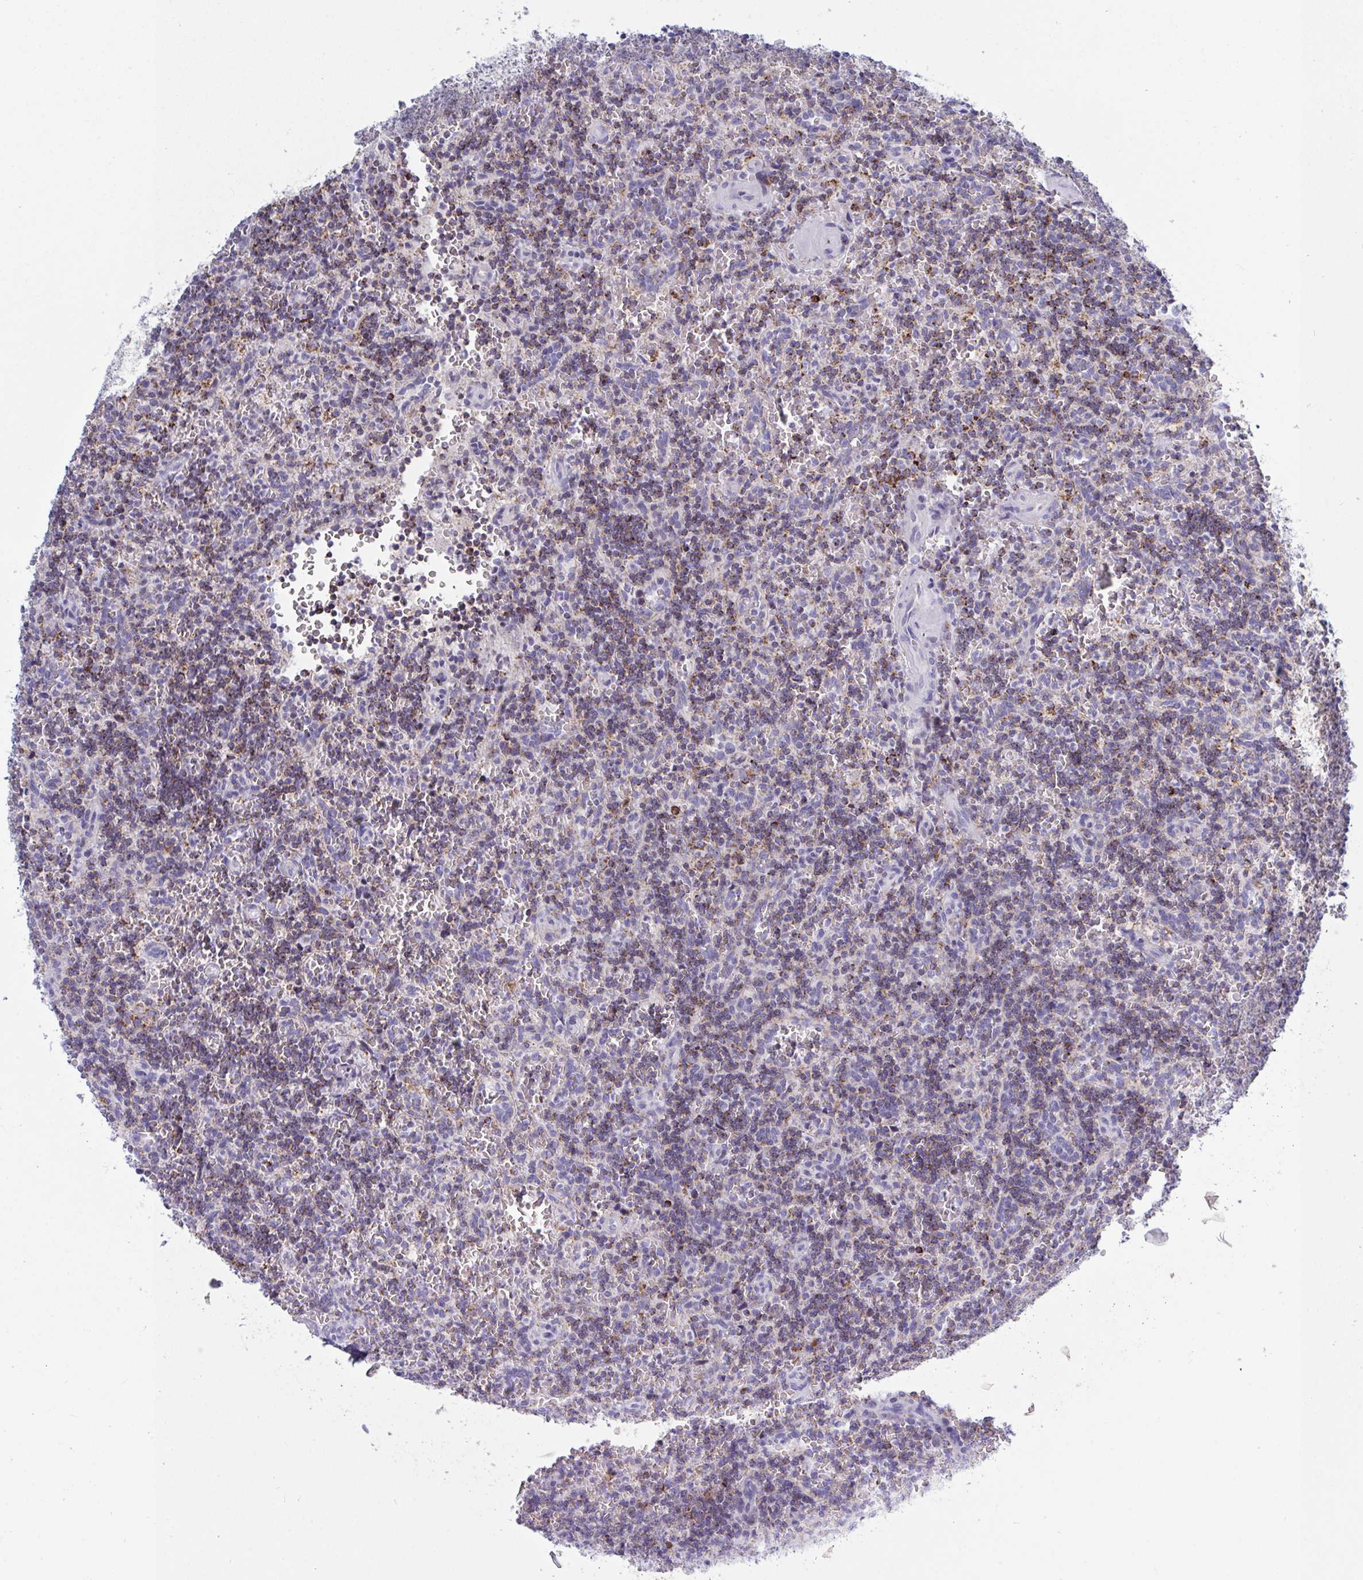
{"staining": {"intensity": "weak", "quantity": "<25%", "location": "cytoplasmic/membranous"}, "tissue": "lymphoma", "cell_type": "Tumor cells", "image_type": "cancer", "snomed": [{"axis": "morphology", "description": "Malignant lymphoma, non-Hodgkin's type, Low grade"}, {"axis": "topography", "description": "Spleen"}], "caption": "IHC histopathology image of neoplastic tissue: lymphoma stained with DAB (3,3'-diaminobenzidine) exhibits no significant protein positivity in tumor cells. The staining is performed using DAB (3,3'-diaminobenzidine) brown chromogen with nuclei counter-stained in using hematoxylin.", "gene": "HSPE1", "patient": {"sex": "male", "age": 73}}